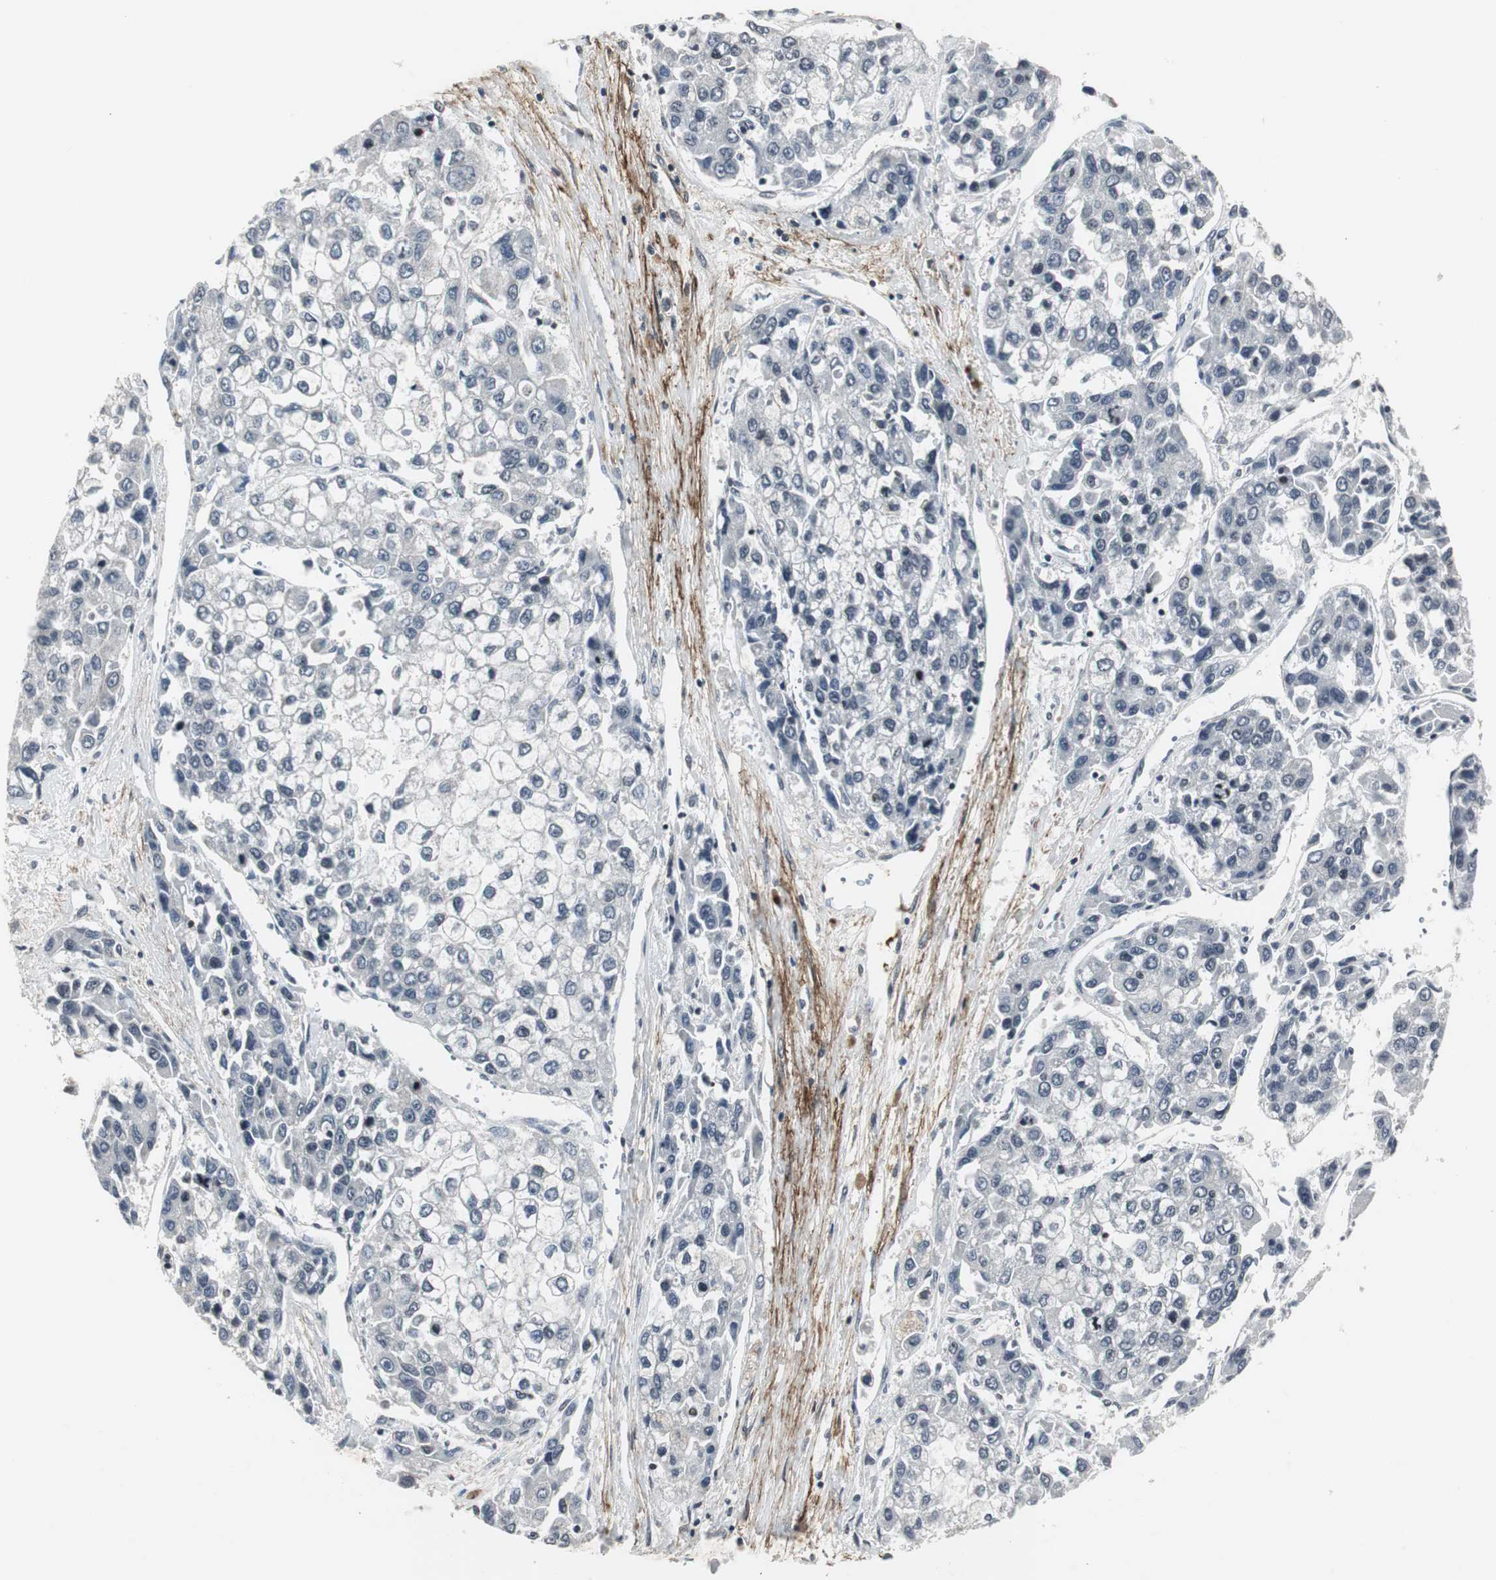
{"staining": {"intensity": "negative", "quantity": "none", "location": "none"}, "tissue": "liver cancer", "cell_type": "Tumor cells", "image_type": "cancer", "snomed": [{"axis": "morphology", "description": "Carcinoma, Hepatocellular, NOS"}, {"axis": "topography", "description": "Liver"}], "caption": "Human liver cancer (hepatocellular carcinoma) stained for a protein using immunohistochemistry shows no staining in tumor cells.", "gene": "MPG", "patient": {"sex": "female", "age": 66}}